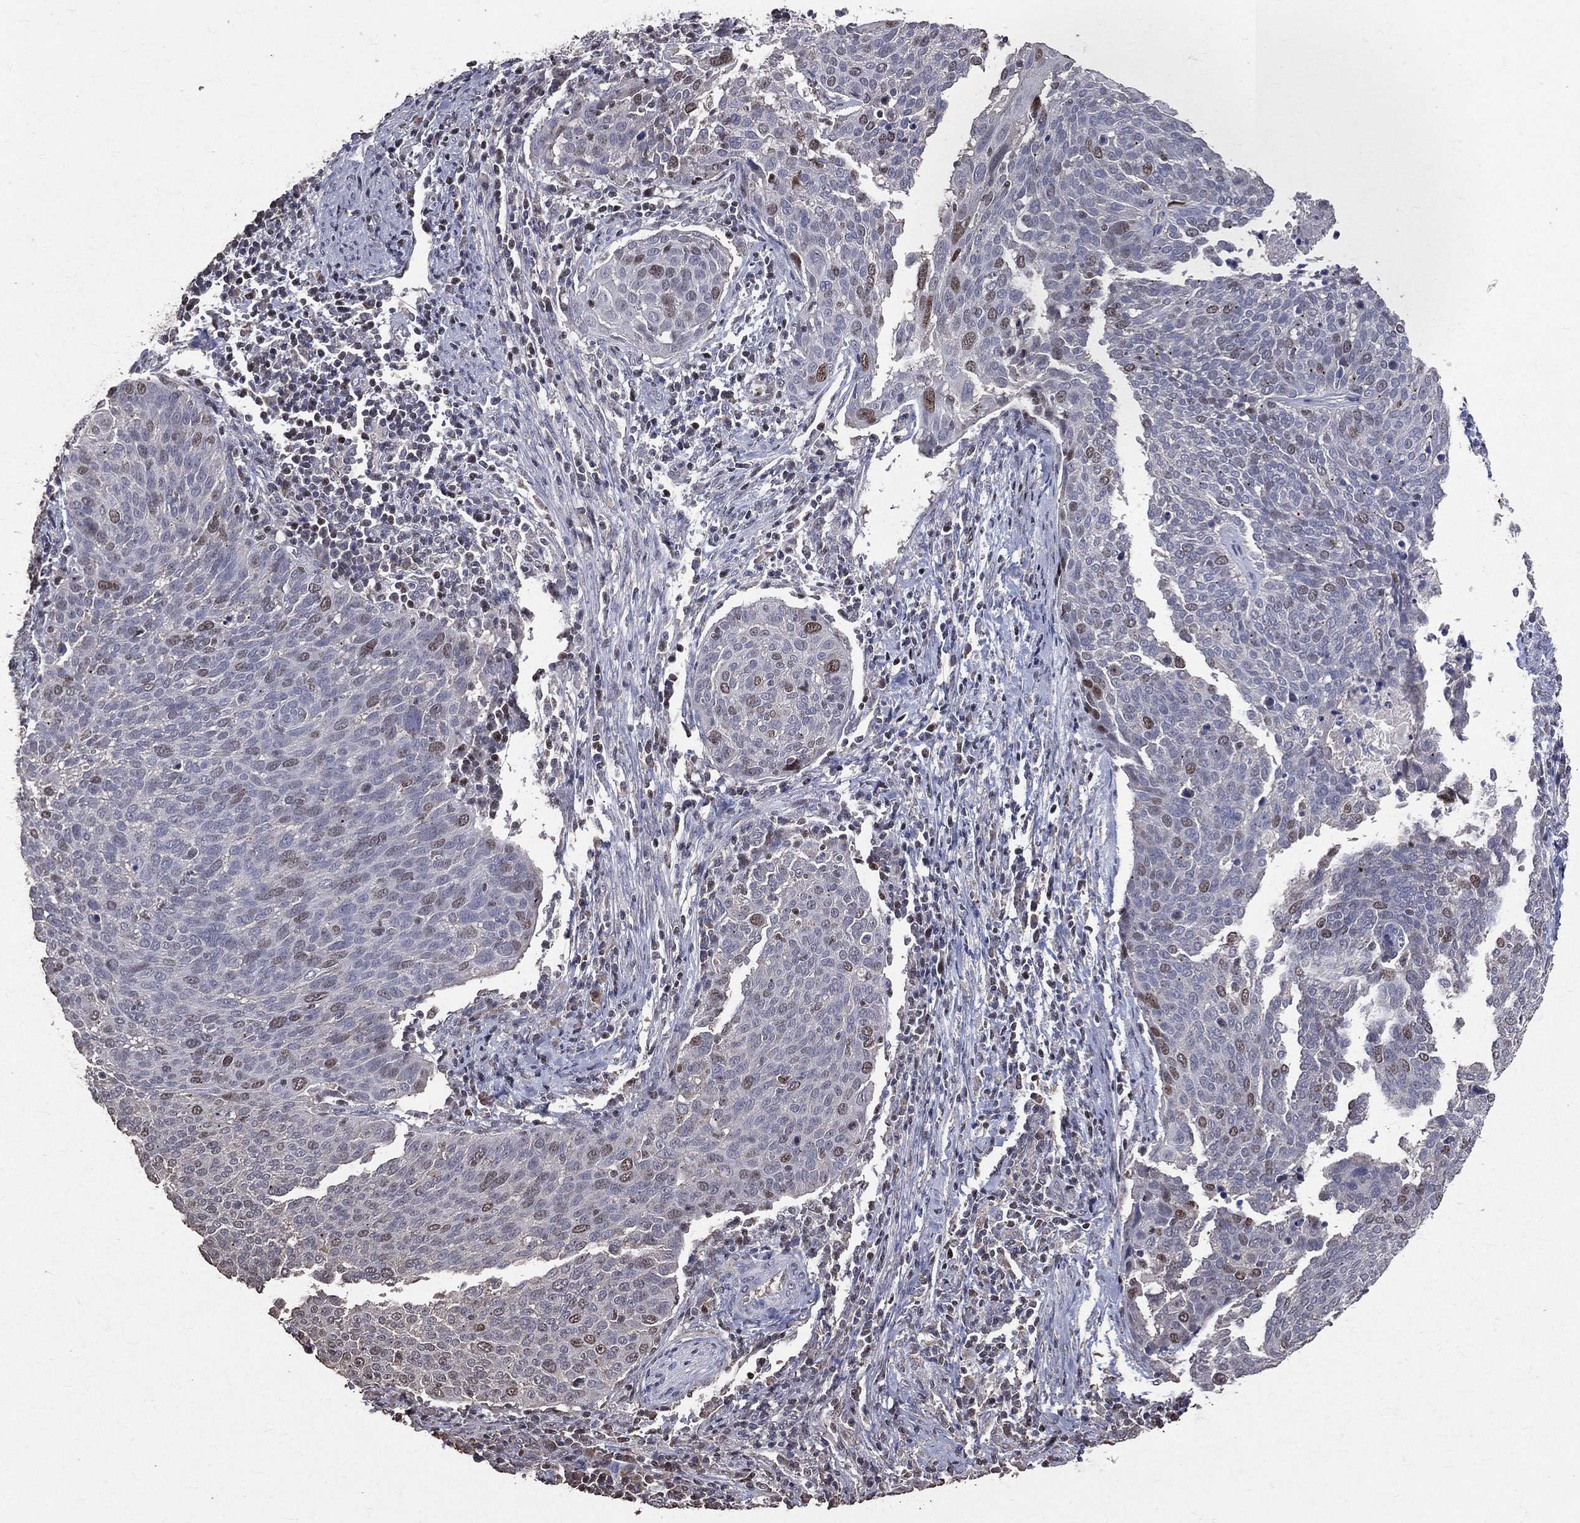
{"staining": {"intensity": "moderate", "quantity": "<25%", "location": "nuclear"}, "tissue": "cervical cancer", "cell_type": "Tumor cells", "image_type": "cancer", "snomed": [{"axis": "morphology", "description": "Squamous cell carcinoma, NOS"}, {"axis": "topography", "description": "Cervix"}], "caption": "Protein expression analysis of cervical squamous cell carcinoma displays moderate nuclear positivity in about <25% of tumor cells.", "gene": "LY6K", "patient": {"sex": "female", "age": 39}}